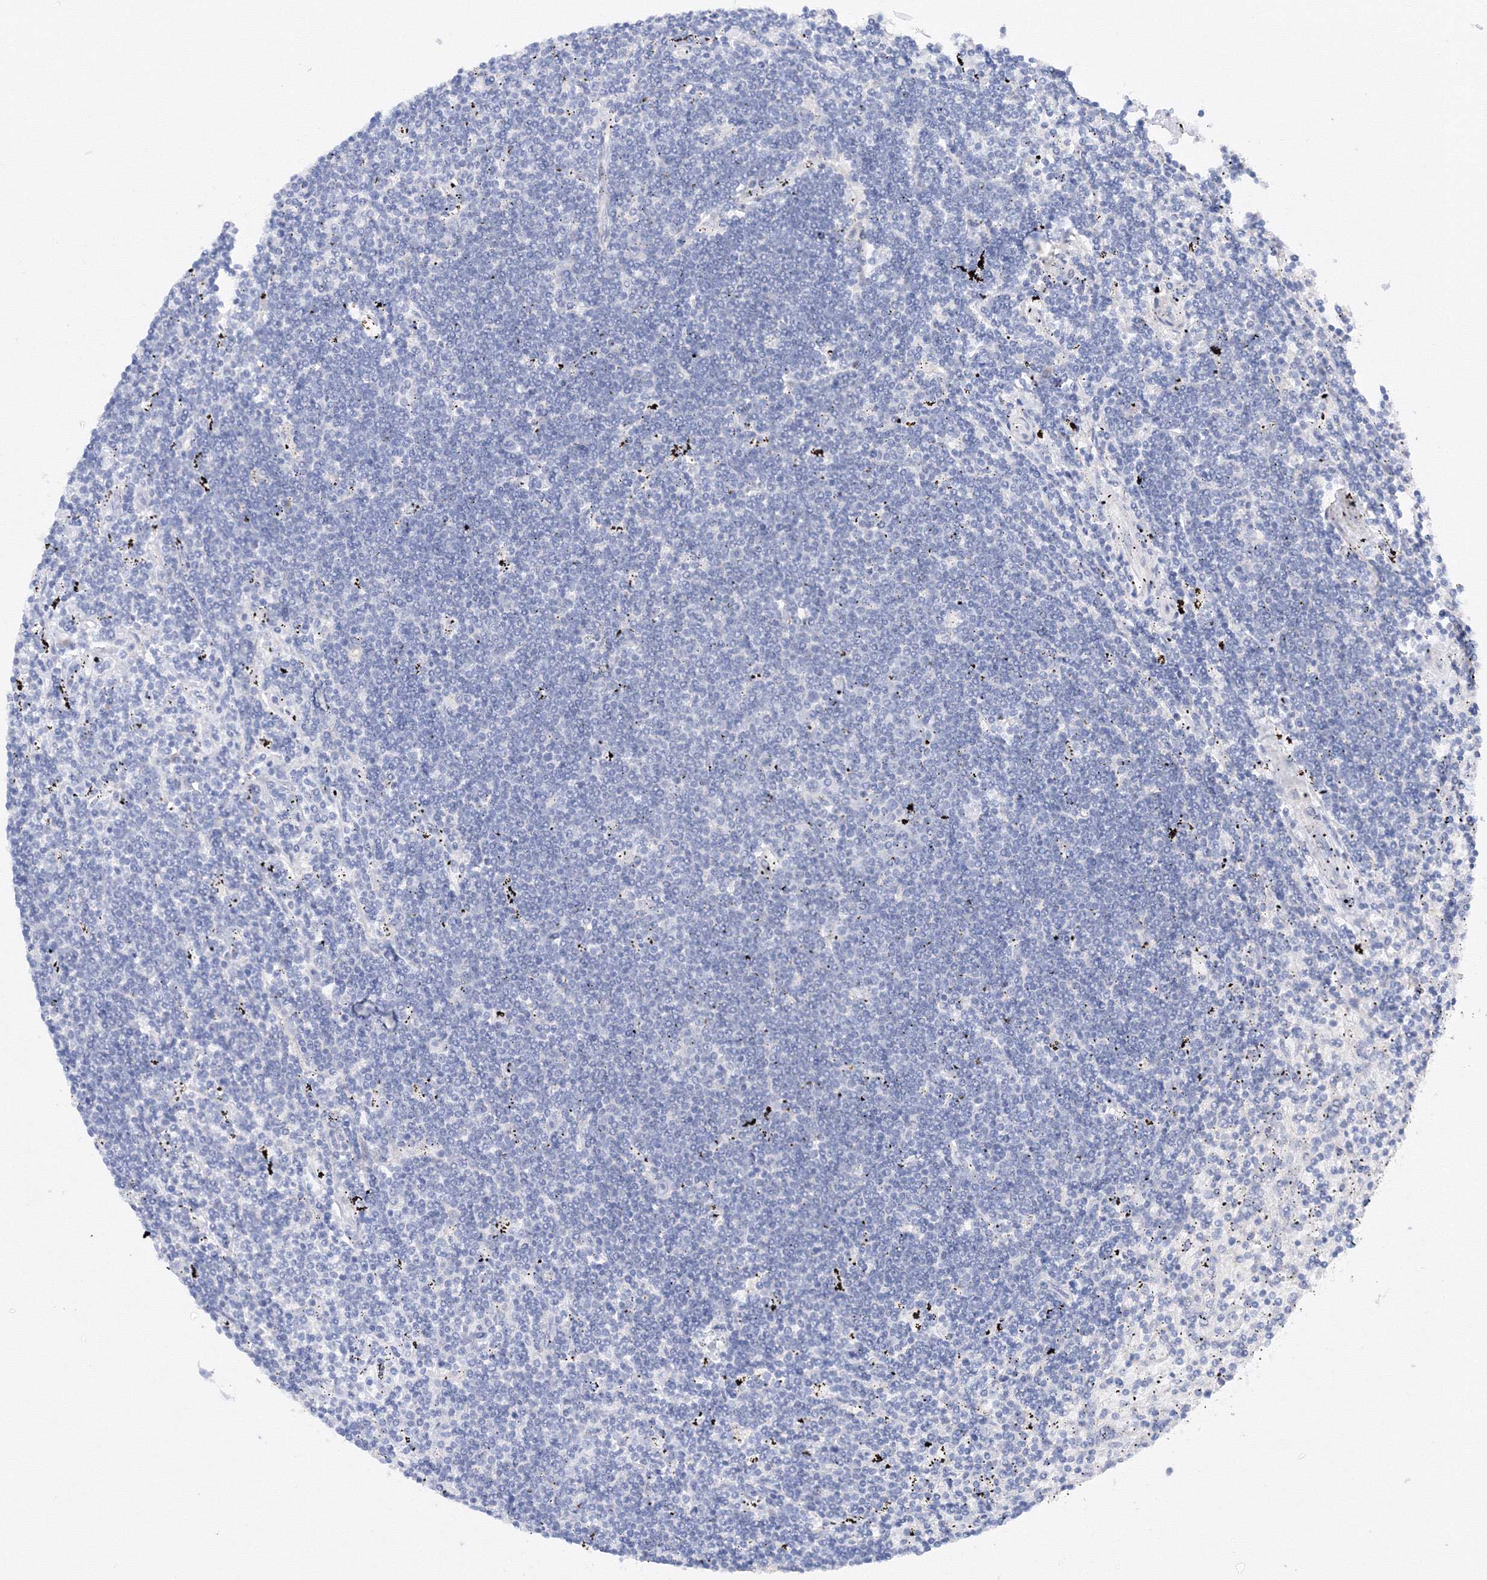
{"staining": {"intensity": "negative", "quantity": "none", "location": "none"}, "tissue": "lymphoma", "cell_type": "Tumor cells", "image_type": "cancer", "snomed": [{"axis": "morphology", "description": "Malignant lymphoma, non-Hodgkin's type, Low grade"}, {"axis": "topography", "description": "Spleen"}], "caption": "There is no significant positivity in tumor cells of low-grade malignant lymphoma, non-Hodgkin's type. Brightfield microscopy of immunohistochemistry stained with DAB (brown) and hematoxylin (blue), captured at high magnification.", "gene": "TAMM41", "patient": {"sex": "male", "age": 76}}